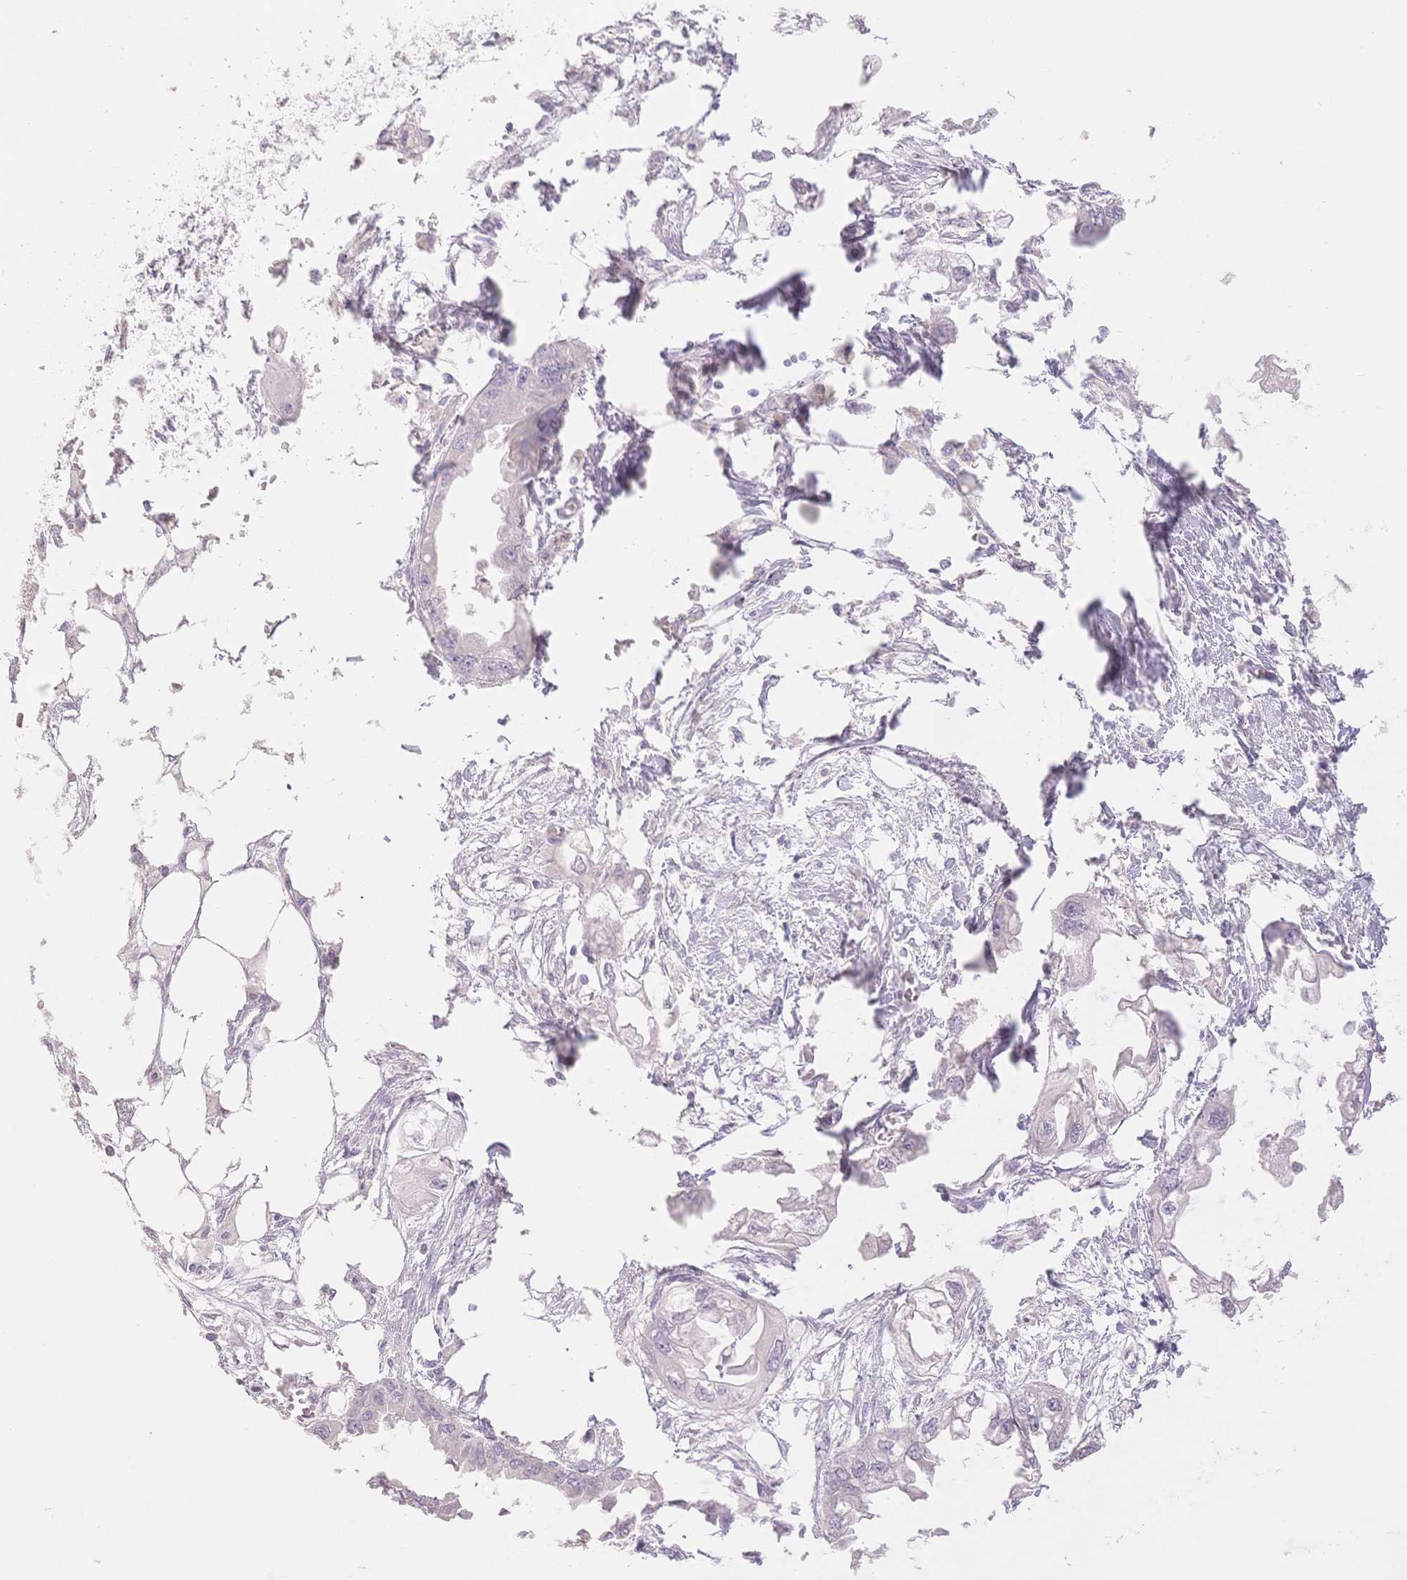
{"staining": {"intensity": "negative", "quantity": "none", "location": "none"}, "tissue": "endometrial cancer", "cell_type": "Tumor cells", "image_type": "cancer", "snomed": [{"axis": "morphology", "description": "Adenocarcinoma, NOS"}, {"axis": "morphology", "description": "Adenocarcinoma, metastatic, NOS"}, {"axis": "topography", "description": "Adipose tissue"}, {"axis": "topography", "description": "Endometrium"}], "caption": "IHC micrograph of human endometrial cancer (adenocarcinoma) stained for a protein (brown), which reveals no expression in tumor cells. Nuclei are stained in blue.", "gene": "SUV39H2", "patient": {"sex": "female", "age": 67}}